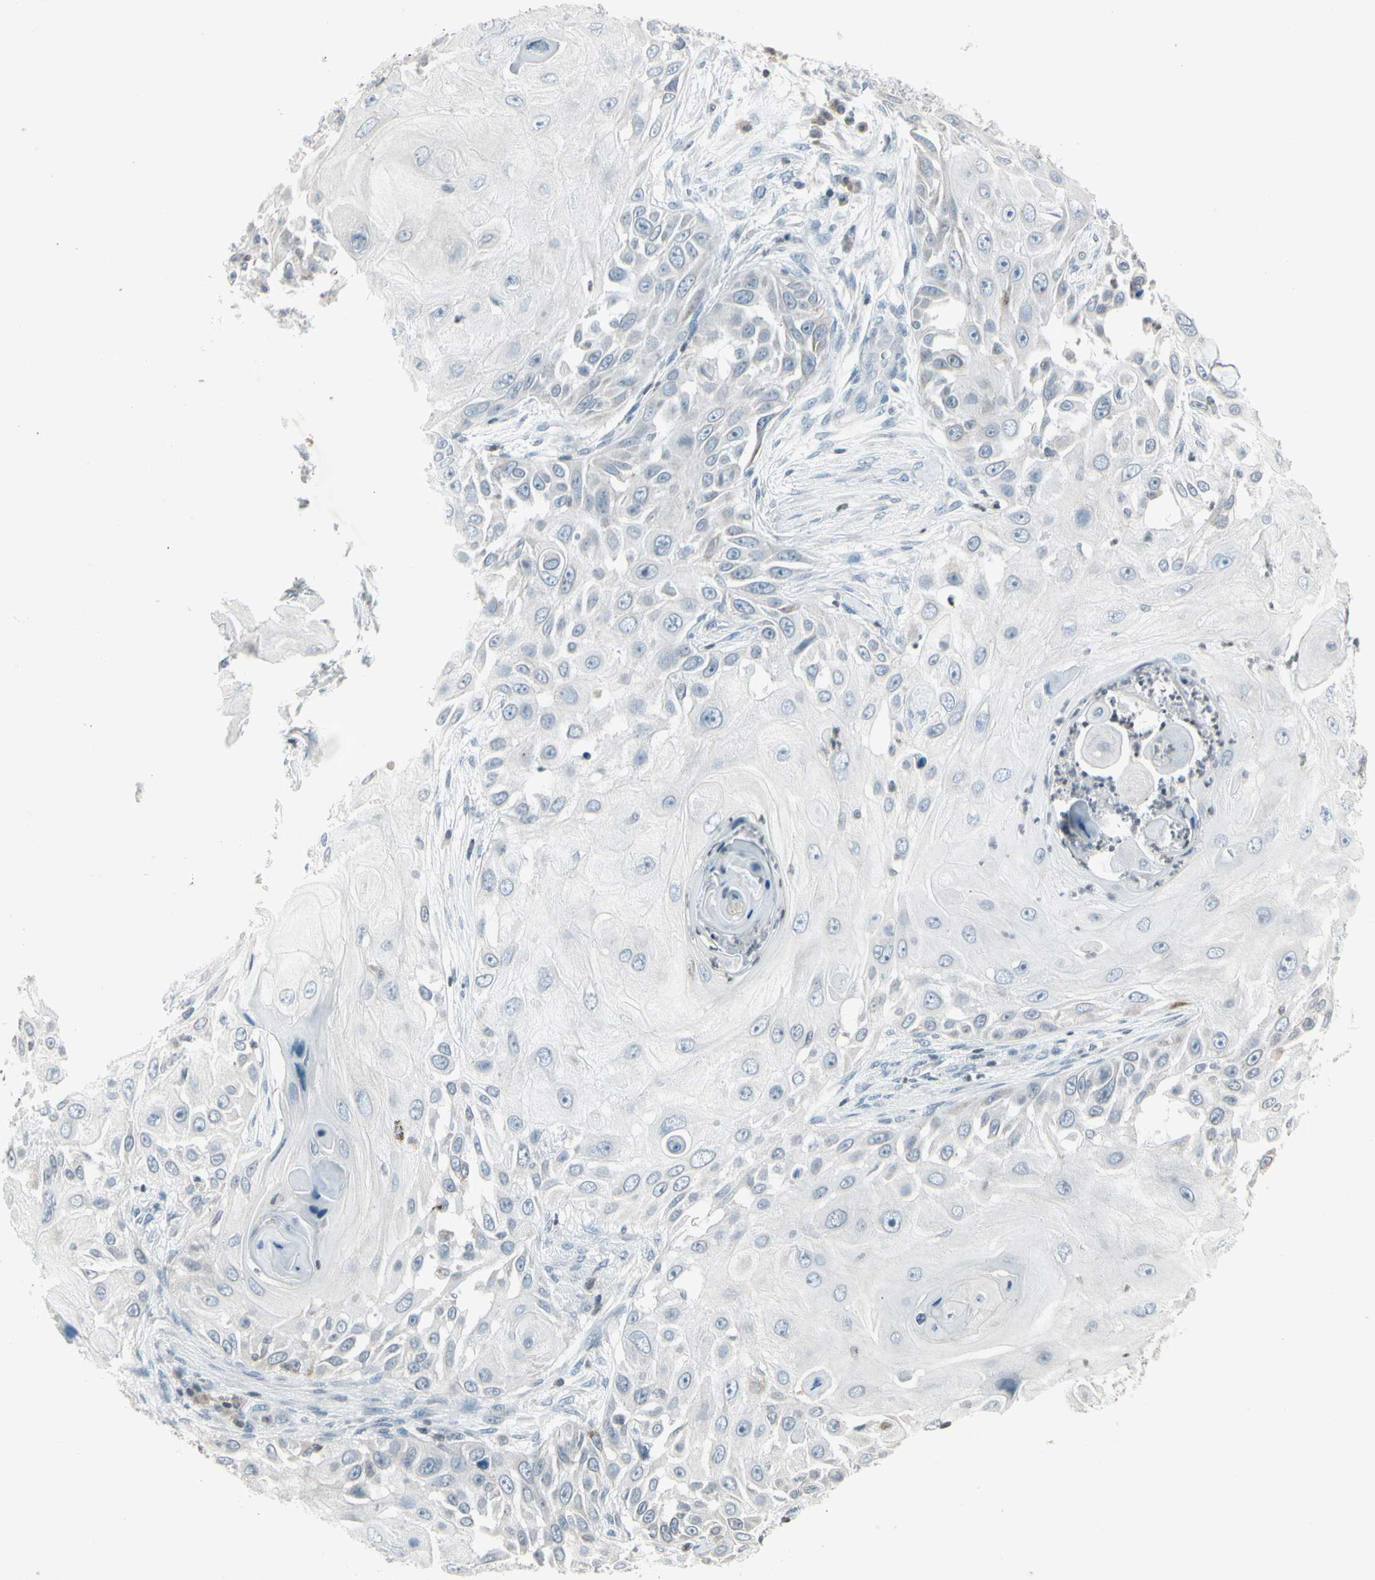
{"staining": {"intensity": "negative", "quantity": "none", "location": "none"}, "tissue": "skin cancer", "cell_type": "Tumor cells", "image_type": "cancer", "snomed": [{"axis": "morphology", "description": "Squamous cell carcinoma, NOS"}, {"axis": "topography", "description": "Skin"}], "caption": "This micrograph is of squamous cell carcinoma (skin) stained with immunohistochemistry (IHC) to label a protein in brown with the nuclei are counter-stained blue. There is no staining in tumor cells.", "gene": "ARG2", "patient": {"sex": "female", "age": 44}}